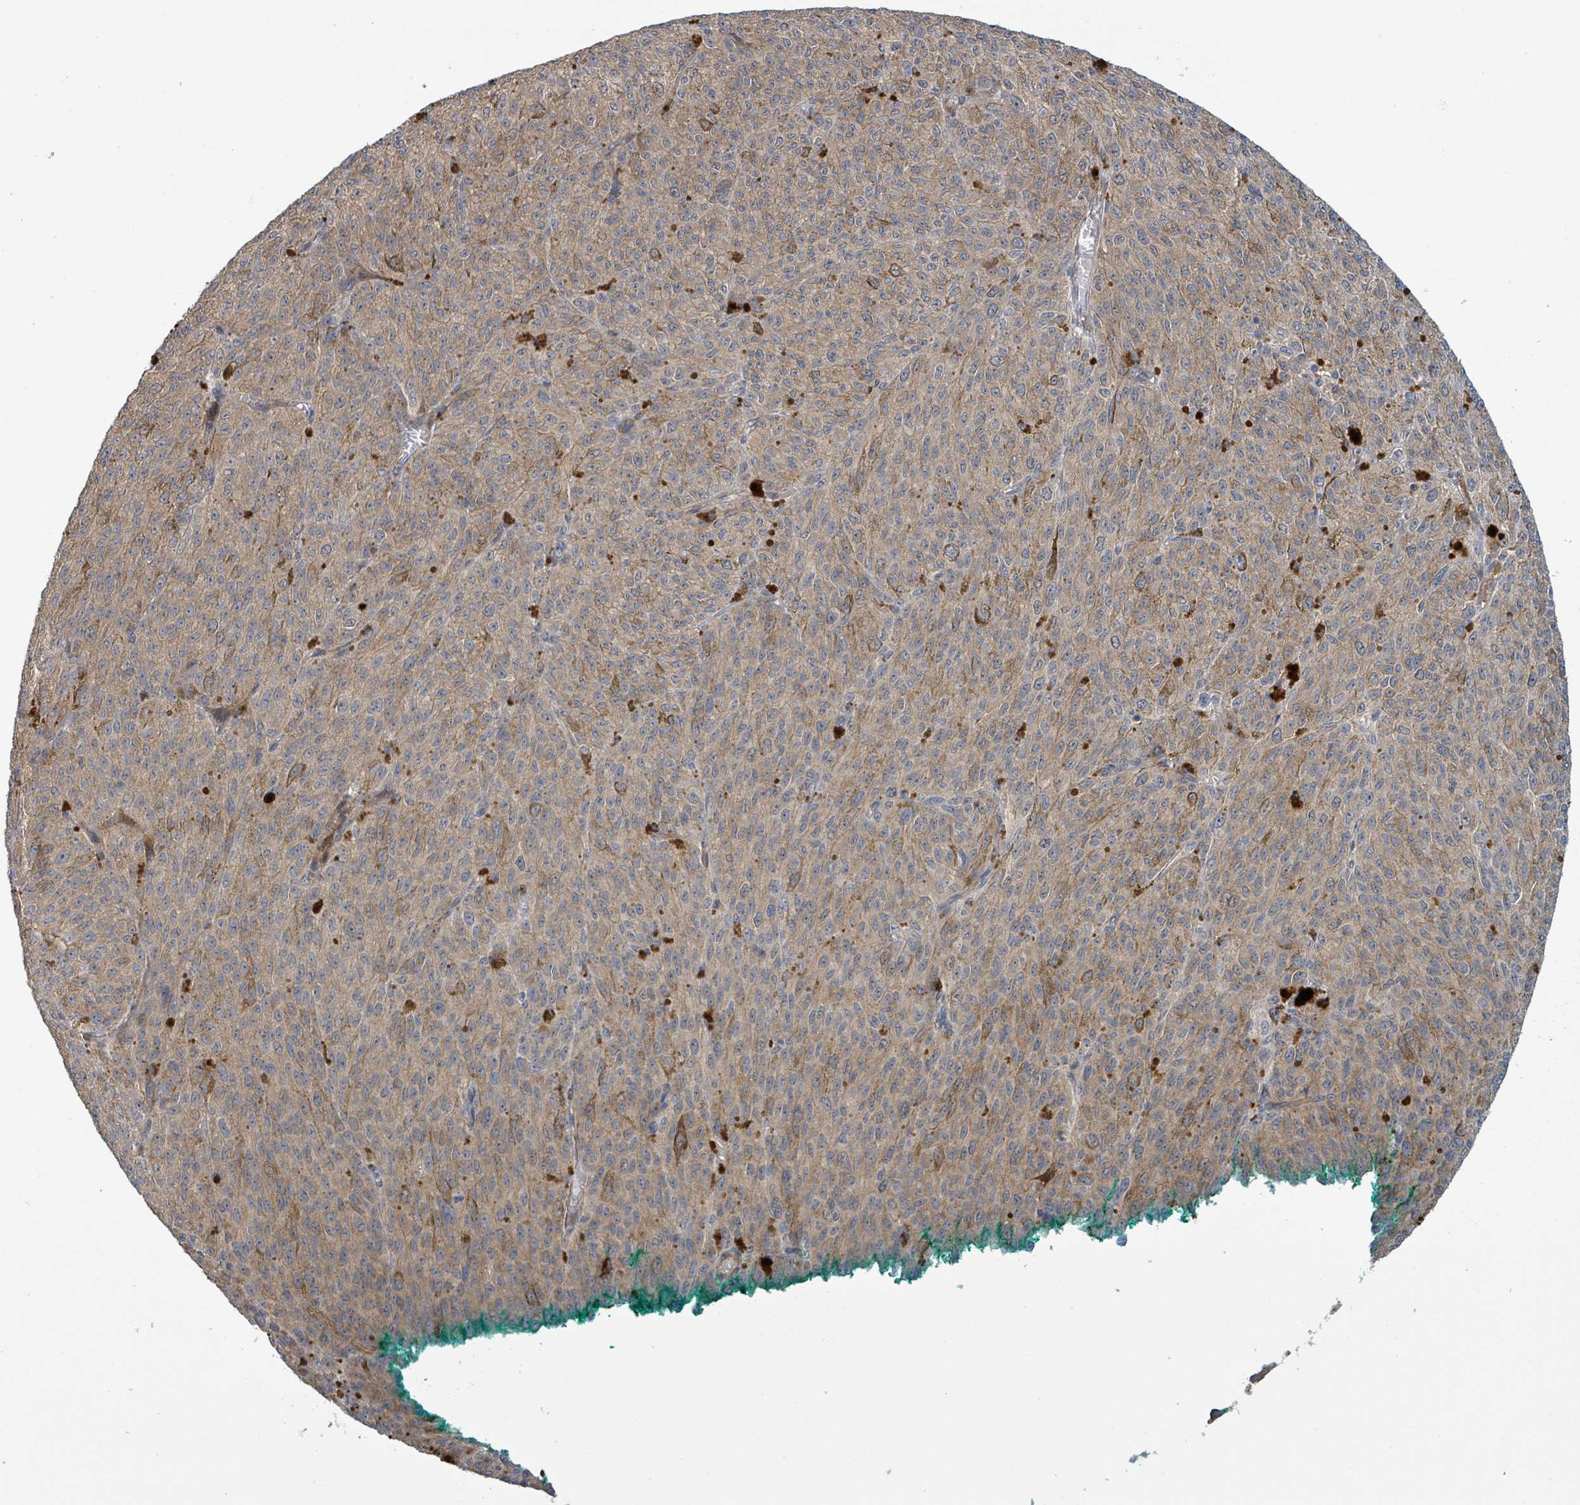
{"staining": {"intensity": "negative", "quantity": "none", "location": "none"}, "tissue": "melanoma", "cell_type": "Tumor cells", "image_type": "cancer", "snomed": [{"axis": "morphology", "description": "Malignant melanoma, NOS"}, {"axis": "topography", "description": "Skin"}], "caption": "A high-resolution micrograph shows immunohistochemistry staining of malignant melanoma, which exhibits no significant positivity in tumor cells. (Stains: DAB immunohistochemistry (IHC) with hematoxylin counter stain, Microscopy: brightfield microscopy at high magnification).", "gene": "STARD4", "patient": {"sex": "female", "age": 52}}